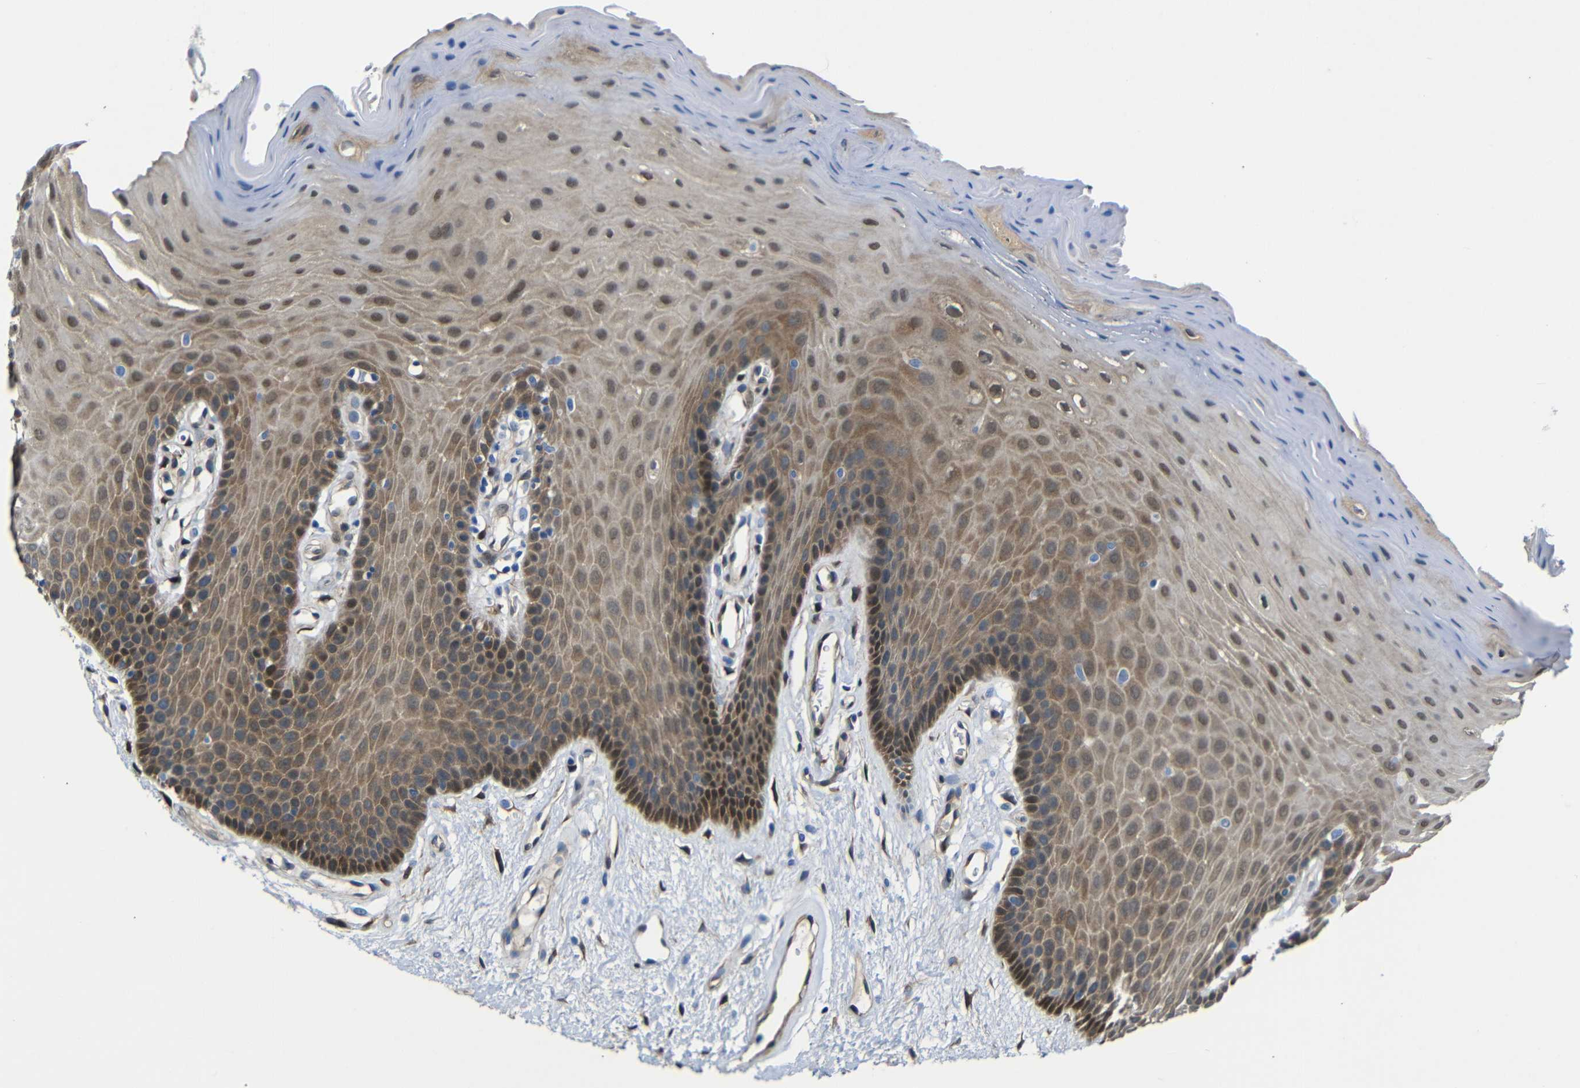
{"staining": {"intensity": "moderate", "quantity": ">75%", "location": "cytoplasmic/membranous"}, "tissue": "oral mucosa", "cell_type": "Squamous epithelial cells", "image_type": "normal", "snomed": [{"axis": "morphology", "description": "Normal tissue, NOS"}, {"axis": "morphology", "description": "Squamous cell carcinoma, NOS"}, {"axis": "topography", "description": "Skeletal muscle"}, {"axis": "topography", "description": "Adipose tissue"}, {"axis": "topography", "description": "Vascular tissue"}, {"axis": "topography", "description": "Oral tissue"}, {"axis": "topography", "description": "Peripheral nerve tissue"}, {"axis": "topography", "description": "Head-Neck"}], "caption": "Protein expression analysis of benign human oral mucosa reveals moderate cytoplasmic/membranous positivity in approximately >75% of squamous epithelial cells. (DAB IHC with brightfield microscopy, high magnification).", "gene": "YAP1", "patient": {"sex": "male", "age": 71}}